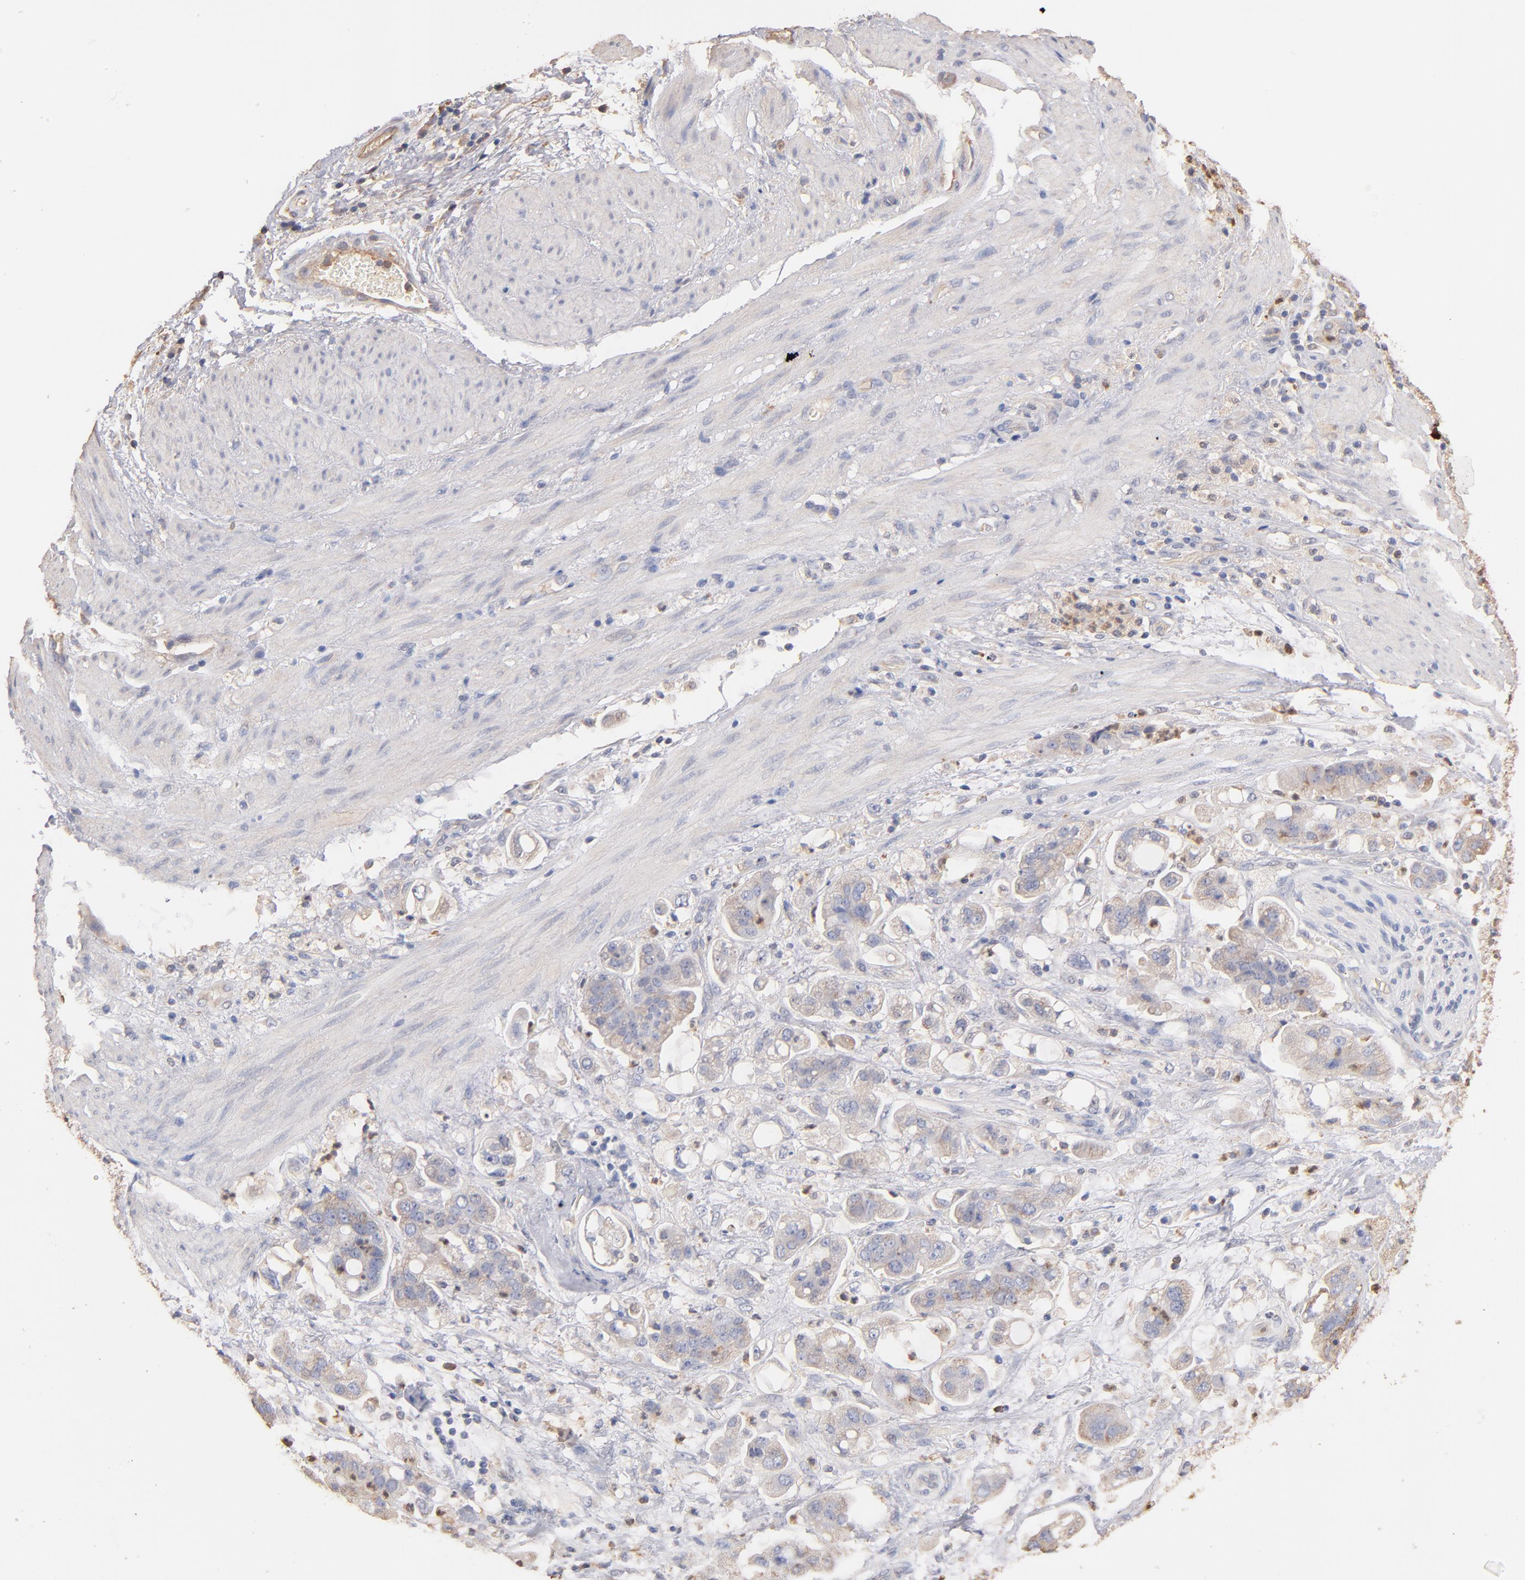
{"staining": {"intensity": "weak", "quantity": ">75%", "location": "cytoplasmic/membranous"}, "tissue": "stomach cancer", "cell_type": "Tumor cells", "image_type": "cancer", "snomed": [{"axis": "morphology", "description": "Adenocarcinoma, NOS"}, {"axis": "topography", "description": "Stomach"}], "caption": "High-power microscopy captured an immunohistochemistry micrograph of stomach cancer (adenocarcinoma), revealing weak cytoplasmic/membranous staining in about >75% of tumor cells.", "gene": "RO60", "patient": {"sex": "male", "age": 62}}